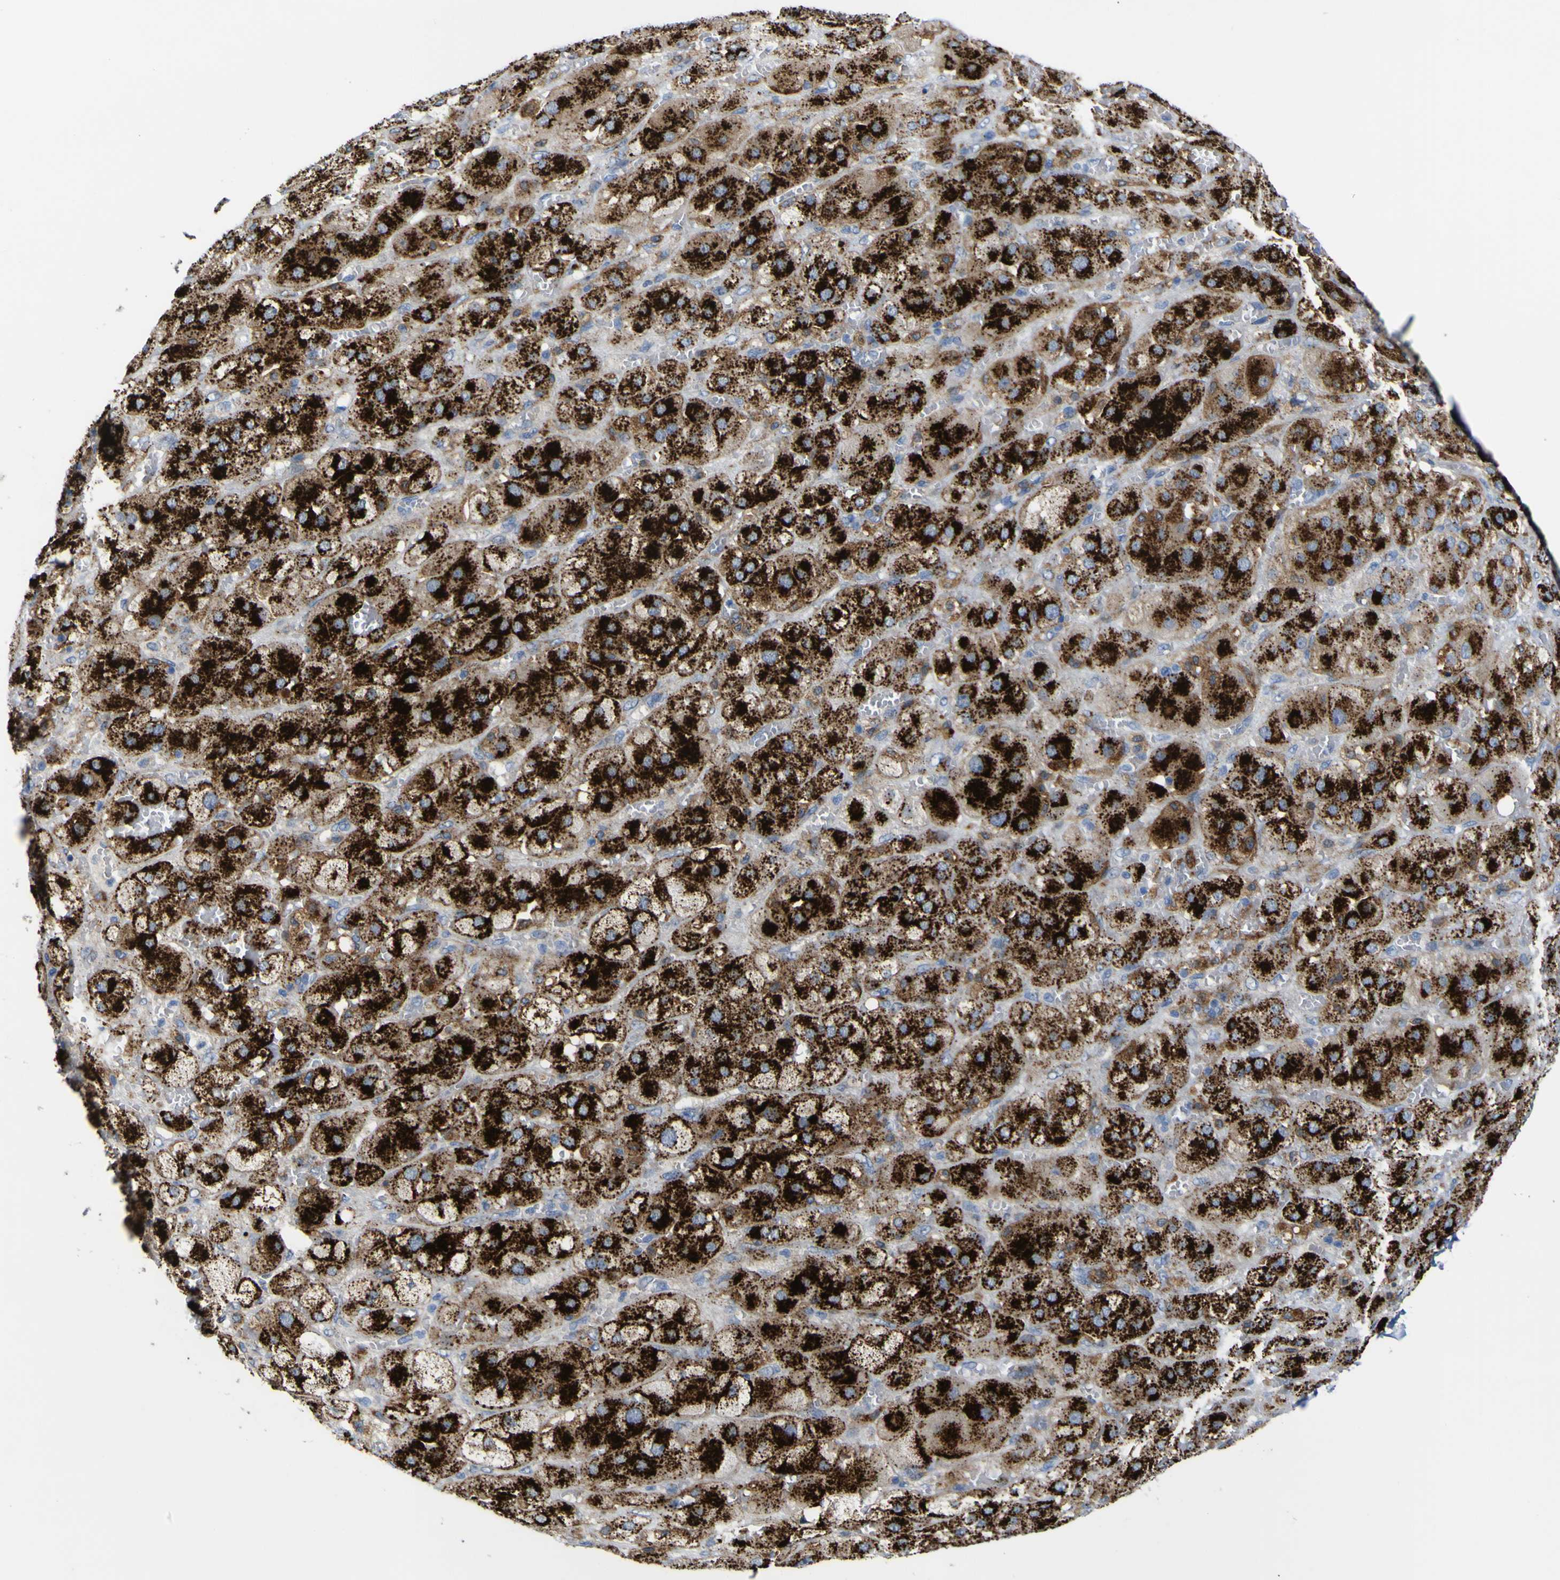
{"staining": {"intensity": "strong", "quantity": ">75%", "location": "cytoplasmic/membranous"}, "tissue": "adrenal gland", "cell_type": "Glandular cells", "image_type": "normal", "snomed": [{"axis": "morphology", "description": "Normal tissue, NOS"}, {"axis": "topography", "description": "Adrenal gland"}], "caption": "Protein staining of unremarkable adrenal gland shows strong cytoplasmic/membranous expression in approximately >75% of glandular cells.", "gene": "PTPRF", "patient": {"sex": "female", "age": 47}}